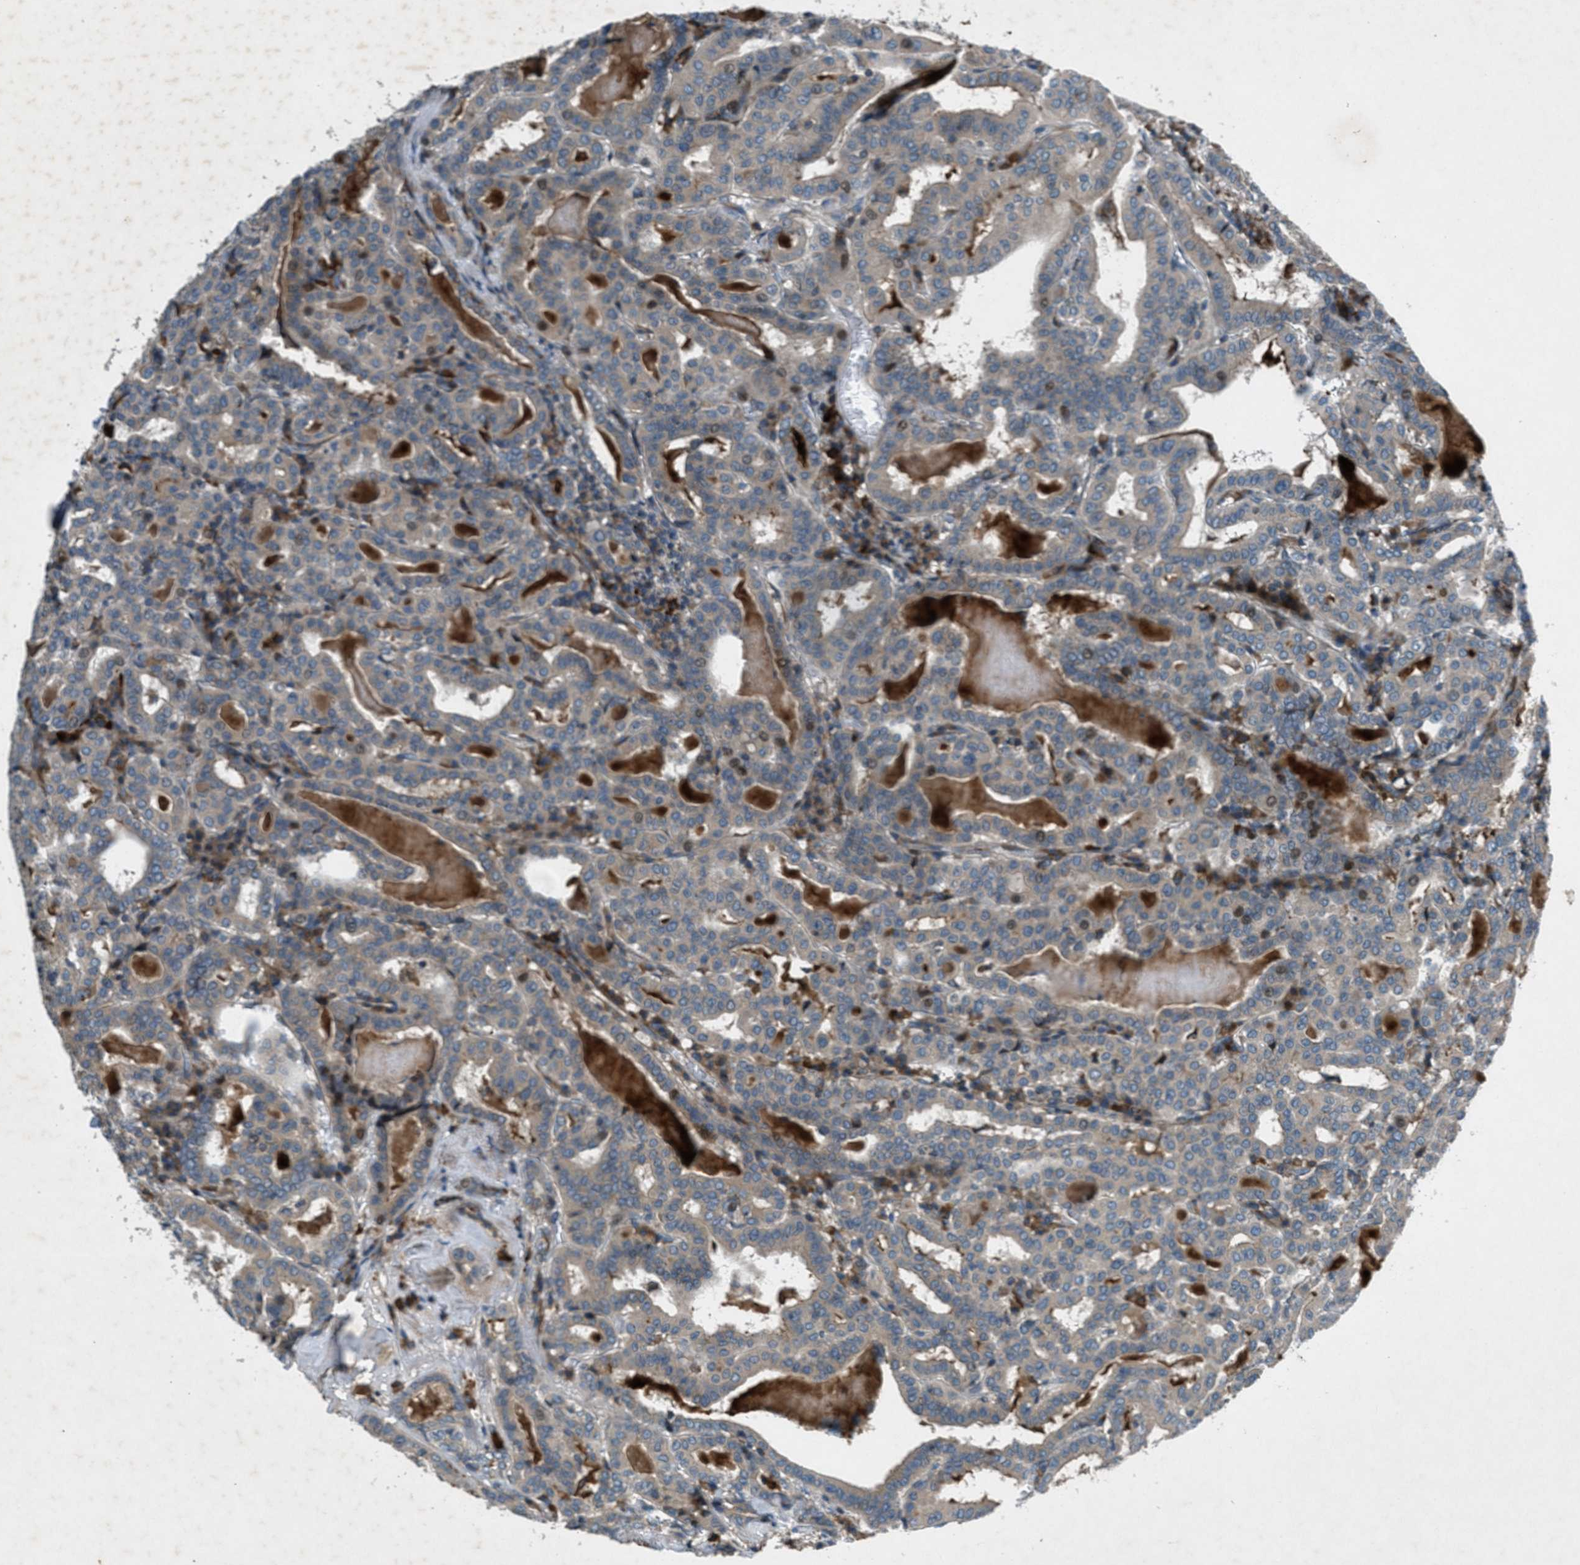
{"staining": {"intensity": "weak", "quantity": ">75%", "location": "cytoplasmic/membranous"}, "tissue": "thyroid cancer", "cell_type": "Tumor cells", "image_type": "cancer", "snomed": [{"axis": "morphology", "description": "Papillary adenocarcinoma, NOS"}, {"axis": "topography", "description": "Thyroid gland"}], "caption": "This is a micrograph of IHC staining of thyroid cancer (papillary adenocarcinoma), which shows weak positivity in the cytoplasmic/membranous of tumor cells.", "gene": "CLEC2D", "patient": {"sex": "female", "age": 42}}